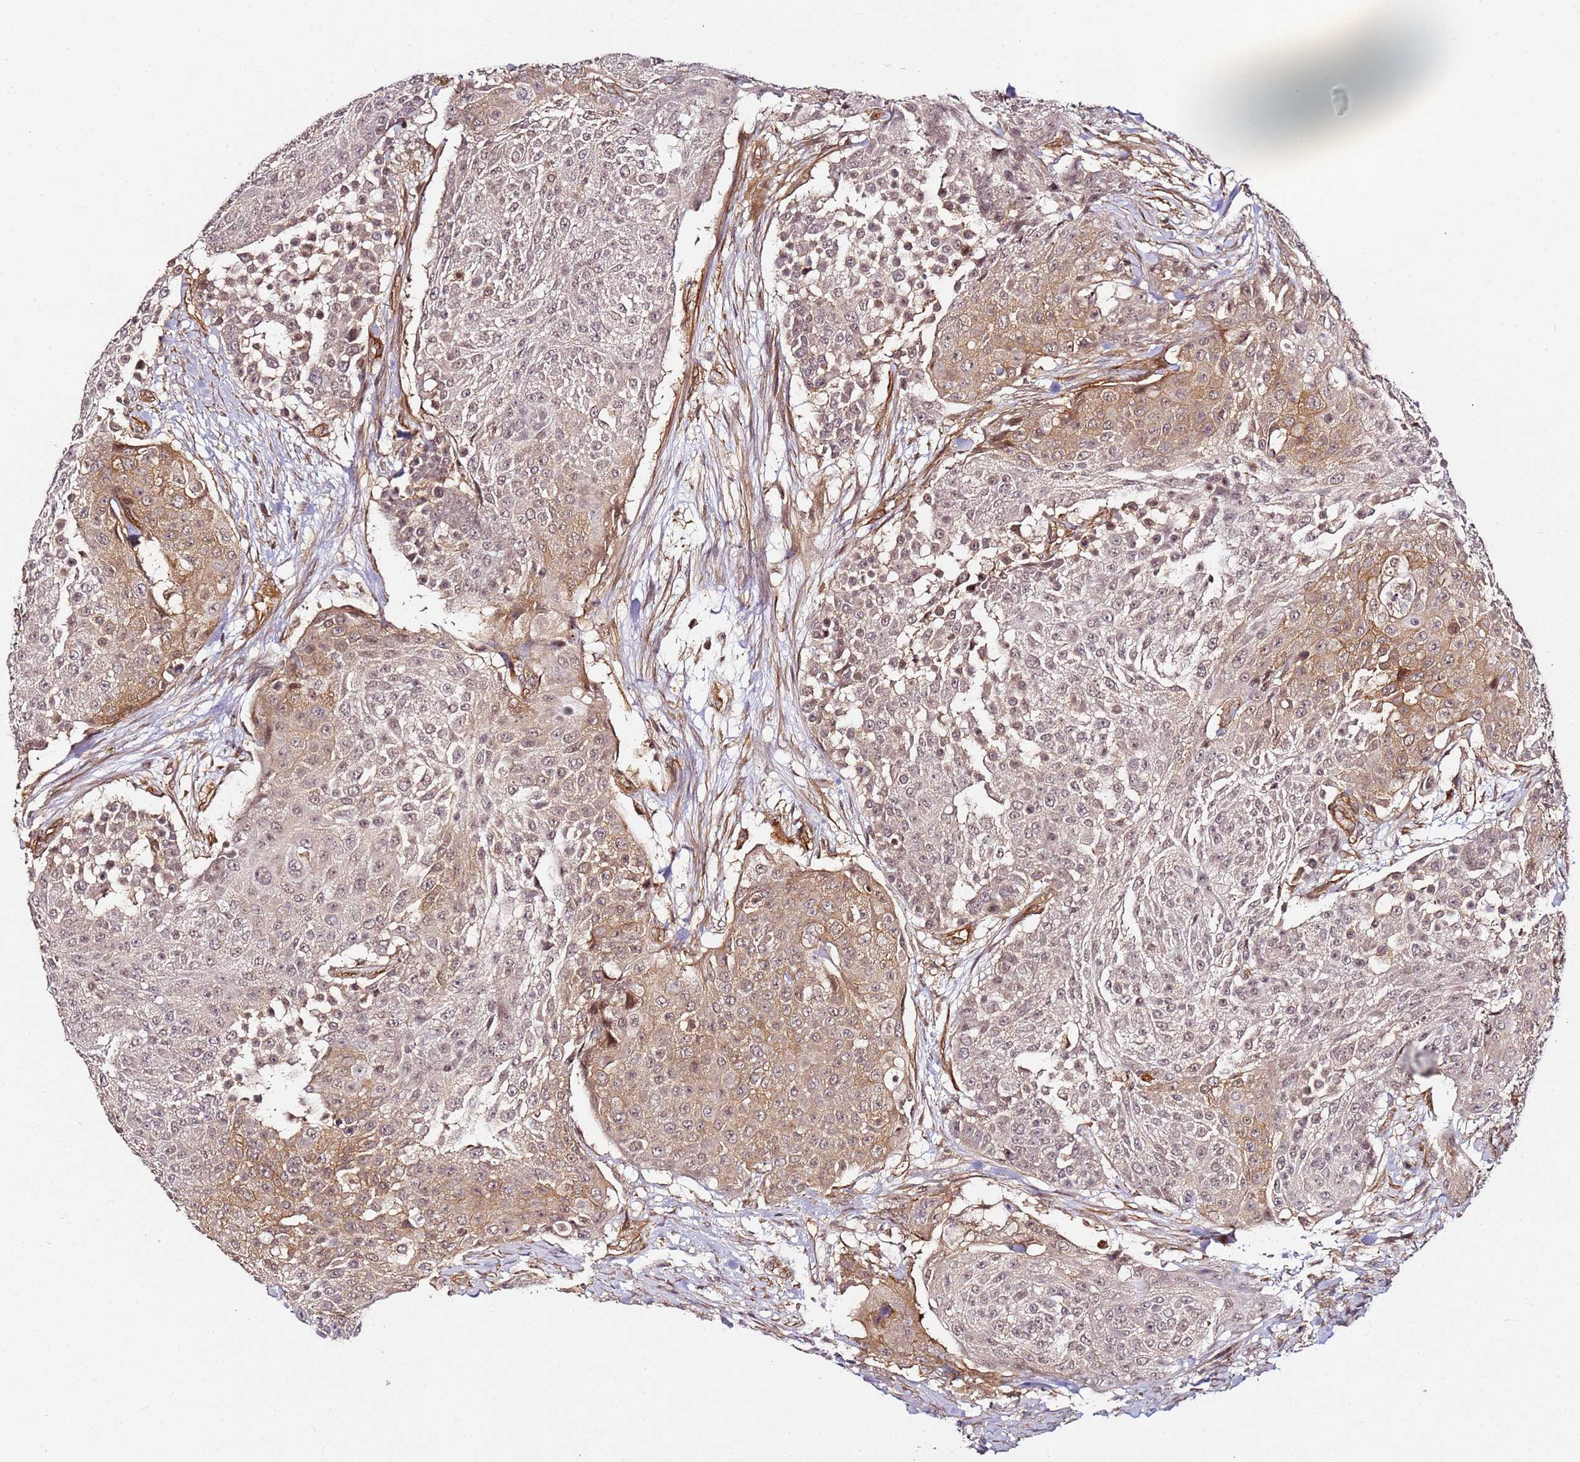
{"staining": {"intensity": "weak", "quantity": ">75%", "location": "cytoplasmic/membranous,nuclear"}, "tissue": "urothelial cancer", "cell_type": "Tumor cells", "image_type": "cancer", "snomed": [{"axis": "morphology", "description": "Urothelial carcinoma, High grade"}, {"axis": "topography", "description": "Urinary bladder"}], "caption": "Immunohistochemical staining of human urothelial carcinoma (high-grade) reveals low levels of weak cytoplasmic/membranous and nuclear protein staining in about >75% of tumor cells. The staining is performed using DAB (3,3'-diaminobenzidine) brown chromogen to label protein expression. The nuclei are counter-stained blue using hematoxylin.", "gene": "CCNYL1", "patient": {"sex": "female", "age": 63}}